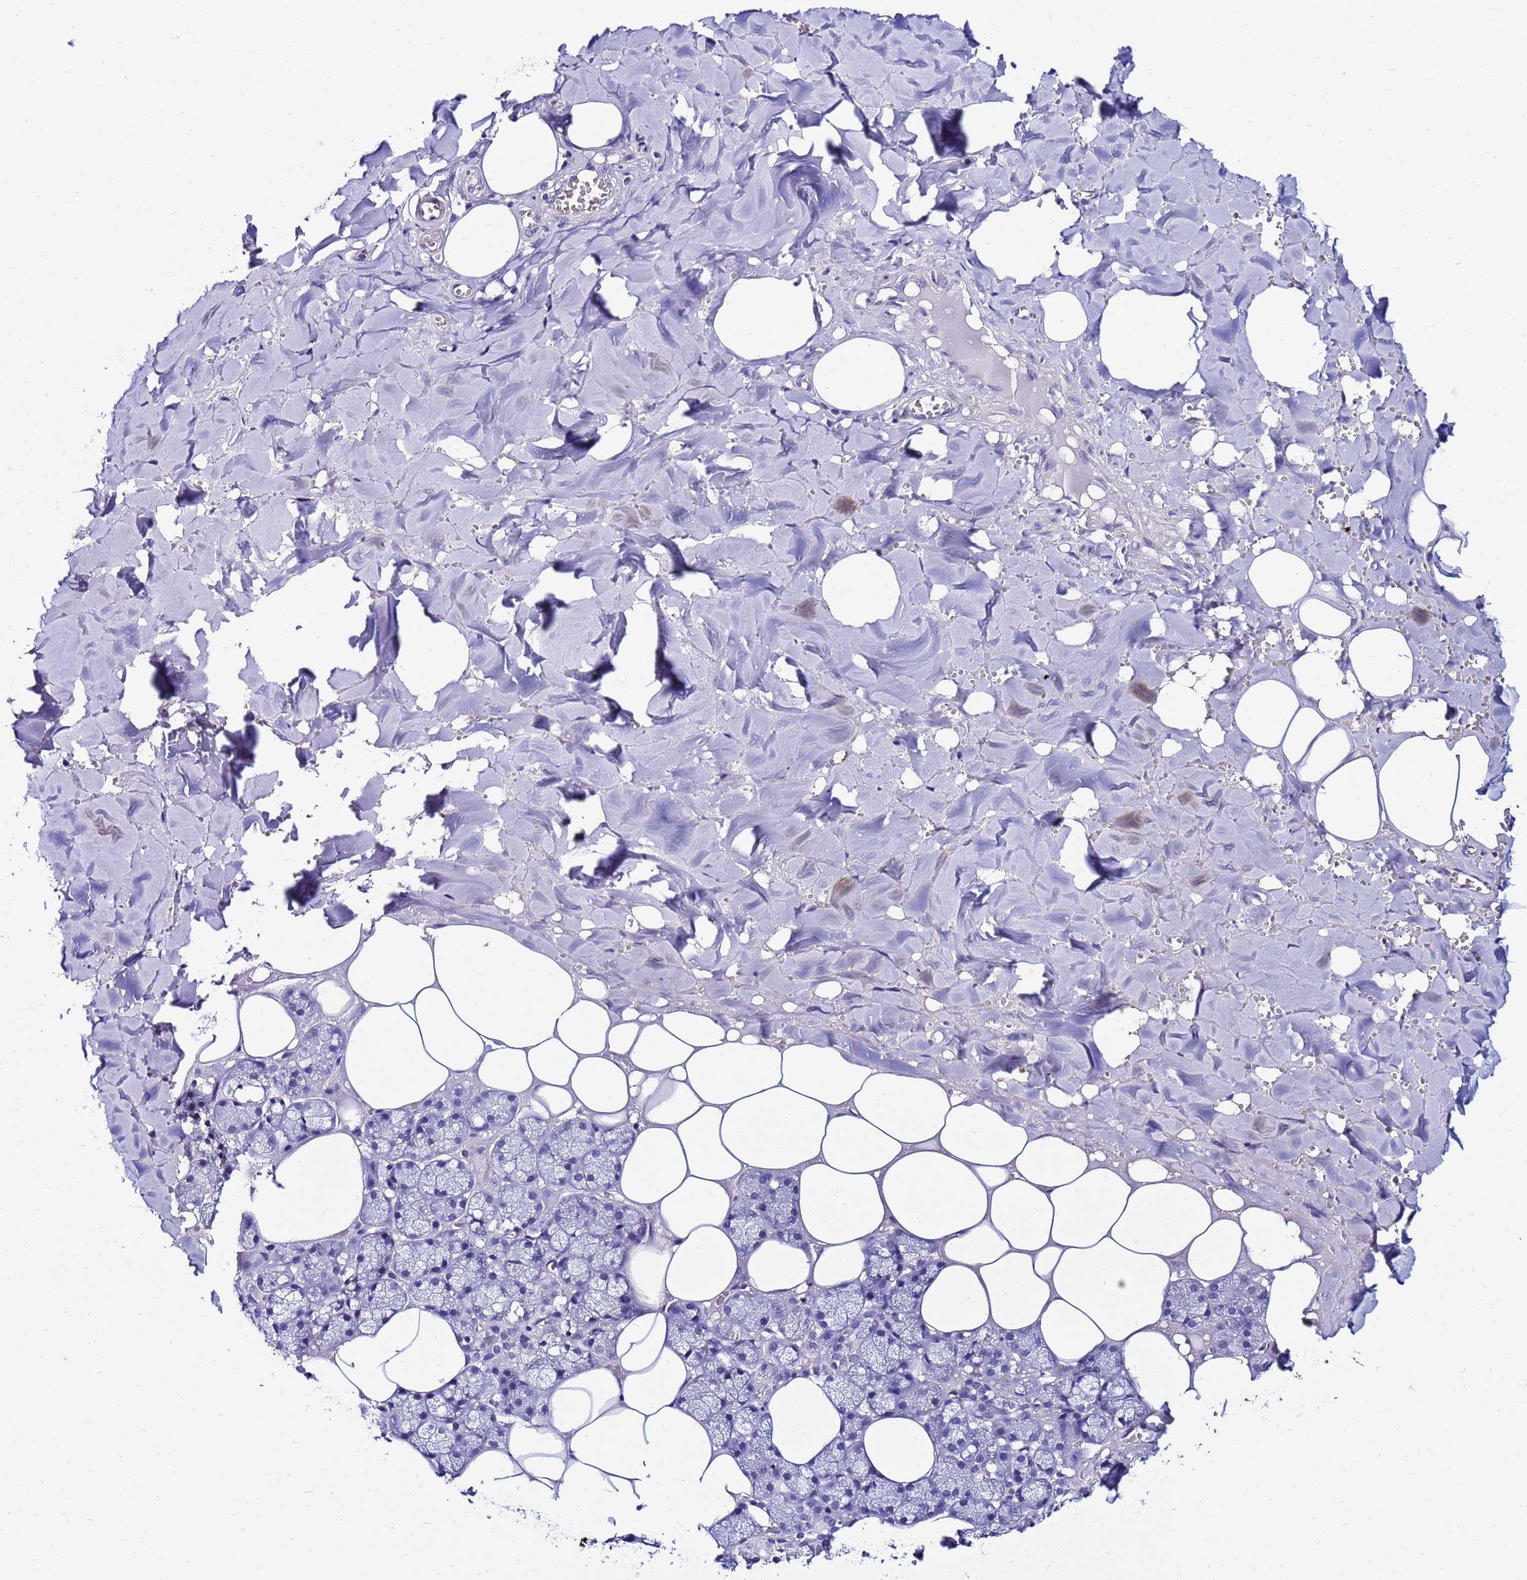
{"staining": {"intensity": "negative", "quantity": "none", "location": "none"}, "tissue": "salivary gland", "cell_type": "Glandular cells", "image_type": "normal", "snomed": [{"axis": "morphology", "description": "Normal tissue, NOS"}, {"axis": "topography", "description": "Salivary gland"}], "caption": "This is a photomicrograph of immunohistochemistry (IHC) staining of unremarkable salivary gland, which shows no staining in glandular cells. (DAB immunohistochemistry, high magnification).", "gene": "DEFB104A", "patient": {"sex": "male", "age": 62}}